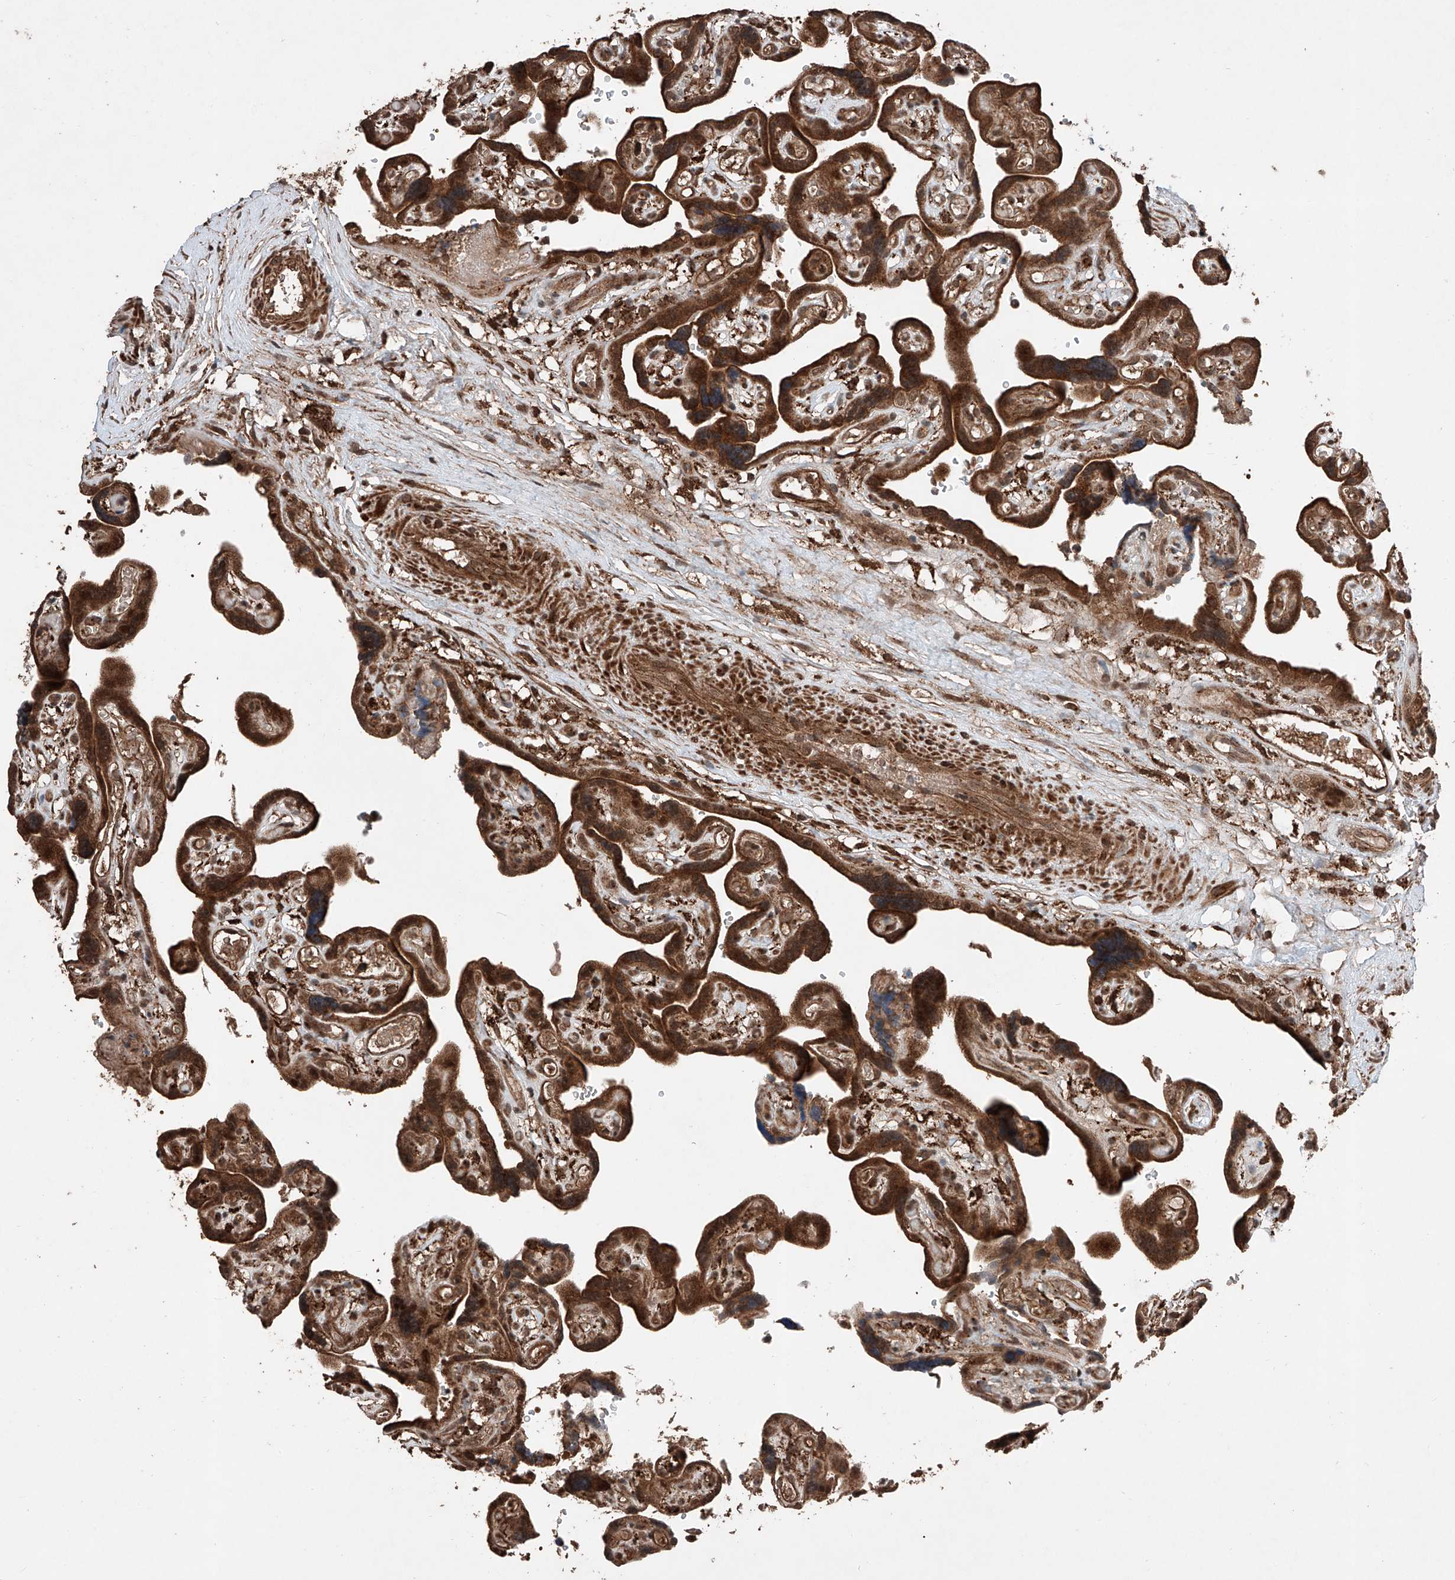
{"staining": {"intensity": "strong", "quantity": ">75%", "location": "cytoplasmic/membranous,nuclear"}, "tissue": "placenta", "cell_type": "Decidual cells", "image_type": "normal", "snomed": [{"axis": "morphology", "description": "Normal tissue, NOS"}, {"axis": "topography", "description": "Placenta"}], "caption": "Protein staining exhibits strong cytoplasmic/membranous,nuclear staining in about >75% of decidual cells in normal placenta.", "gene": "ZSCAN29", "patient": {"sex": "female", "age": 30}}